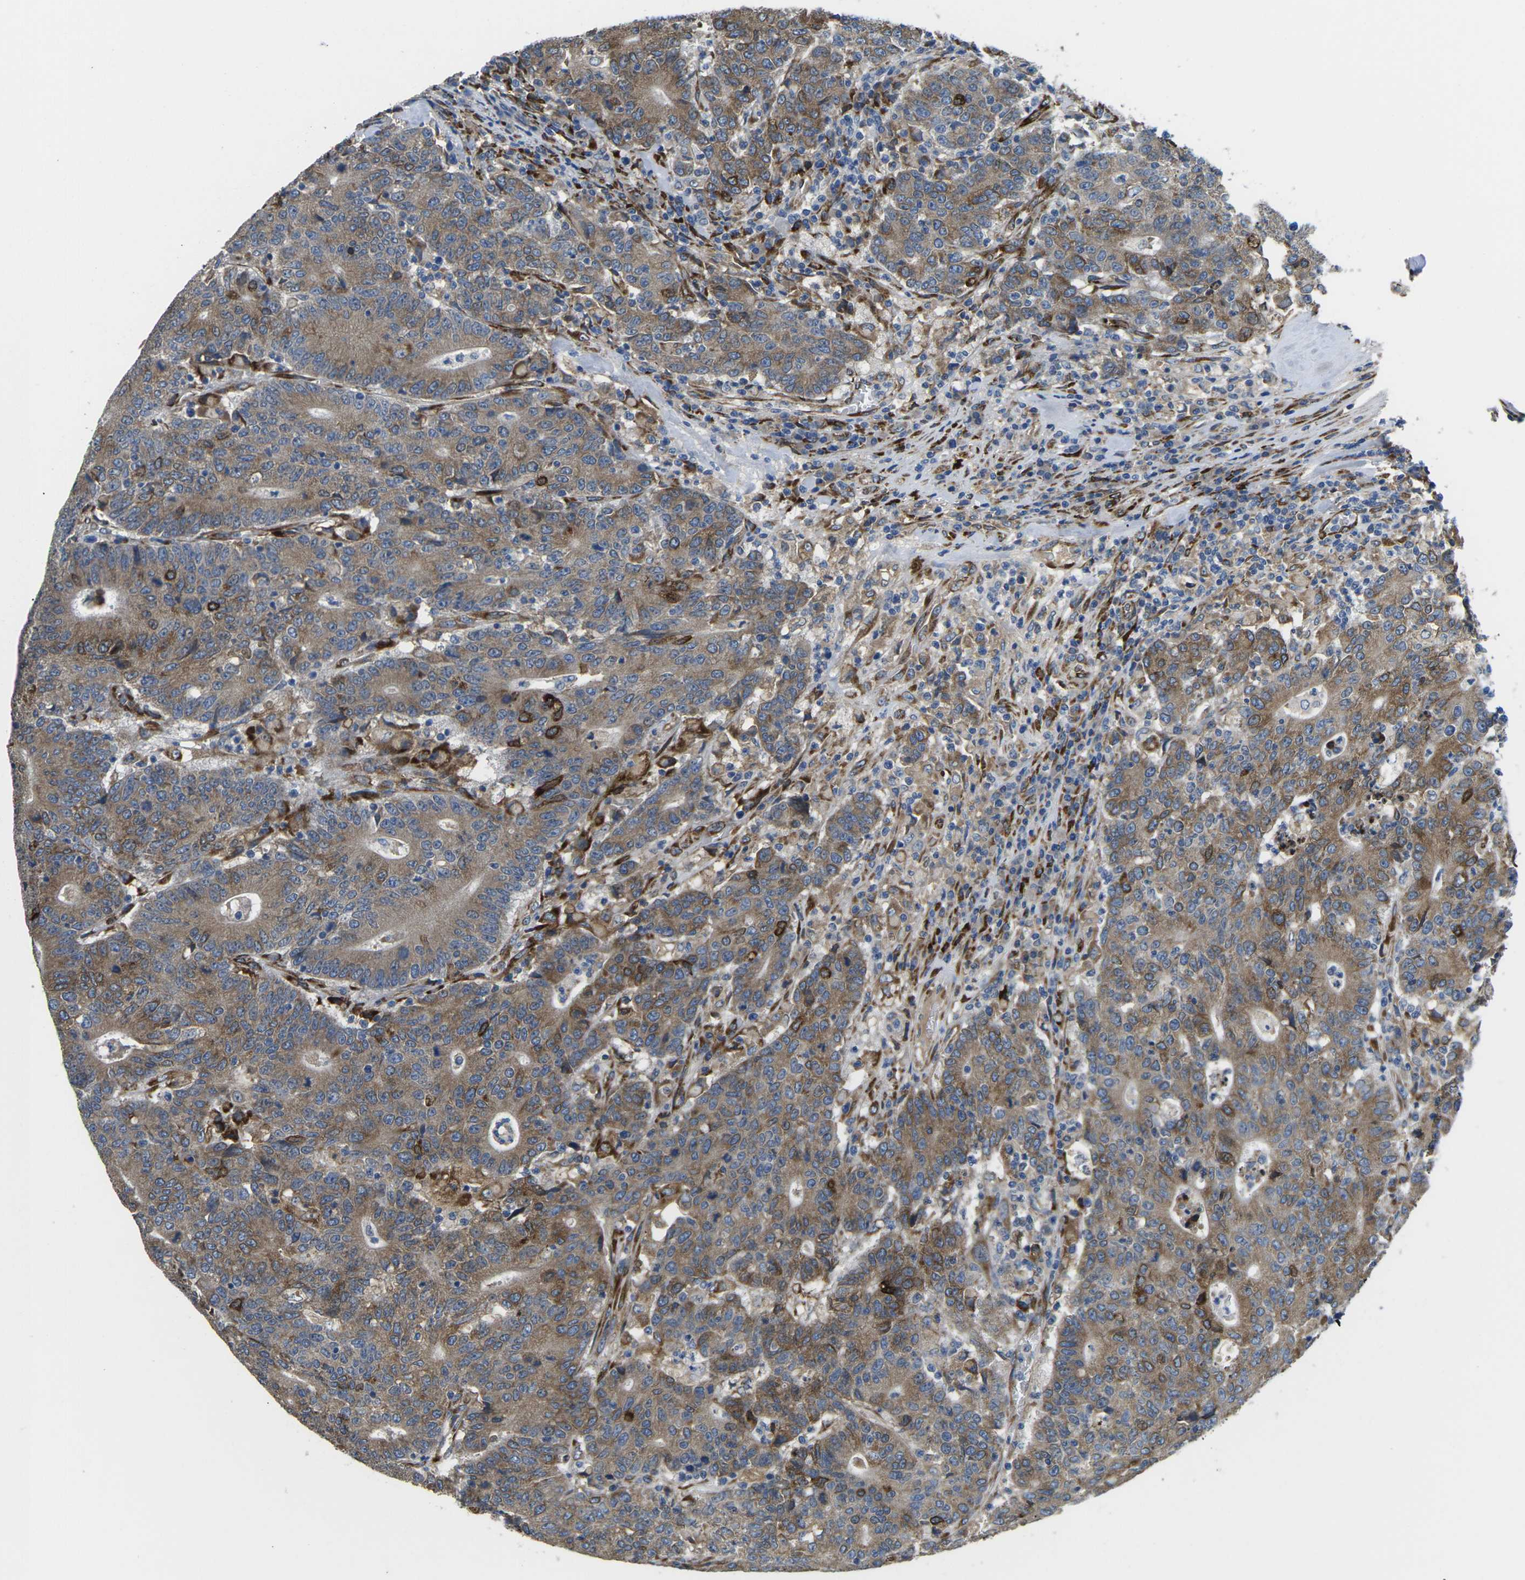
{"staining": {"intensity": "moderate", "quantity": ">75%", "location": "cytoplasmic/membranous"}, "tissue": "colorectal cancer", "cell_type": "Tumor cells", "image_type": "cancer", "snomed": [{"axis": "morphology", "description": "Normal tissue, NOS"}, {"axis": "morphology", "description": "Adenocarcinoma, NOS"}, {"axis": "topography", "description": "Colon"}], "caption": "Immunohistochemical staining of human colorectal cancer (adenocarcinoma) demonstrates medium levels of moderate cytoplasmic/membranous protein positivity in approximately >75% of tumor cells.", "gene": "PDZD8", "patient": {"sex": "female", "age": 75}}